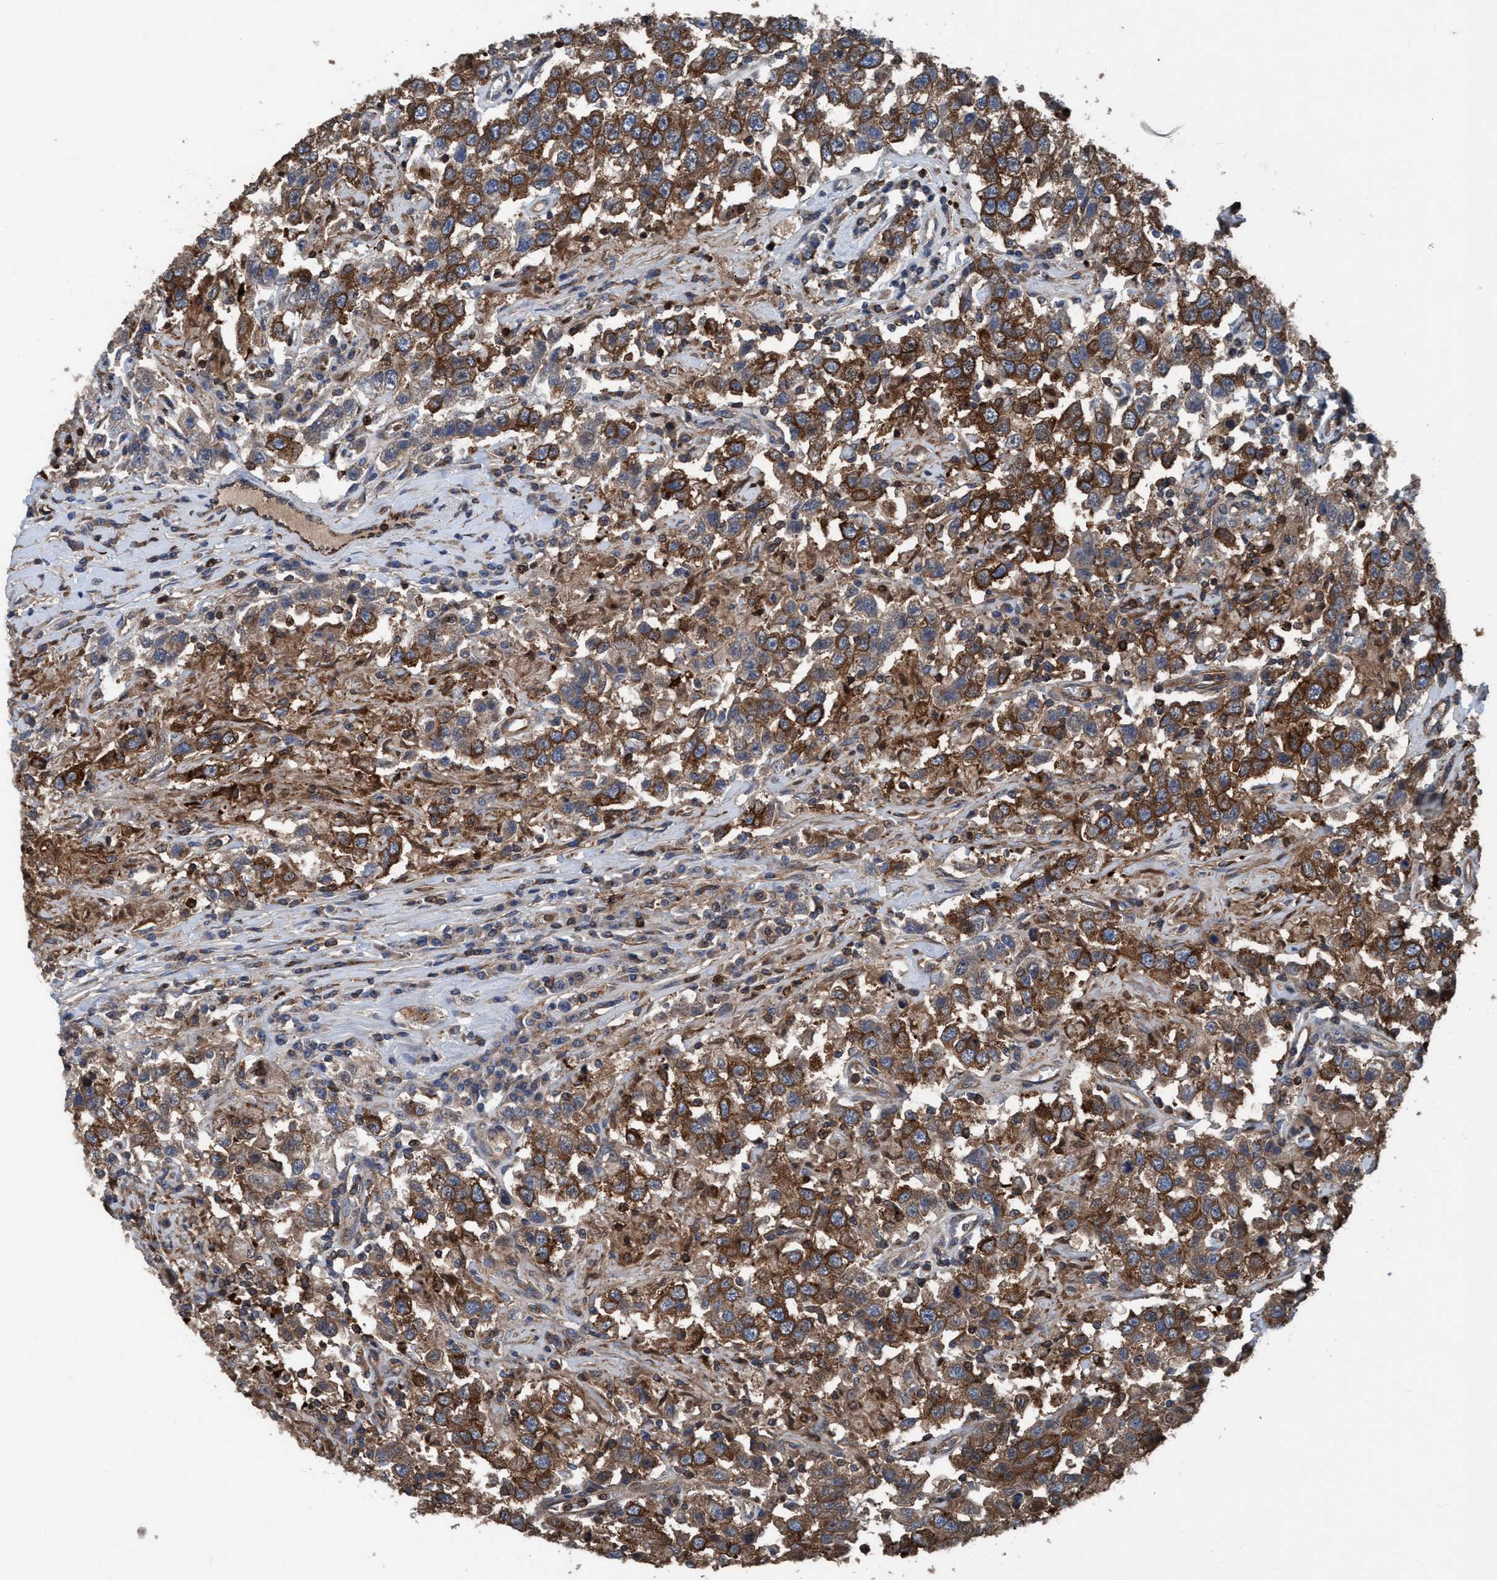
{"staining": {"intensity": "moderate", "quantity": ">75%", "location": "cytoplasmic/membranous"}, "tissue": "testis cancer", "cell_type": "Tumor cells", "image_type": "cancer", "snomed": [{"axis": "morphology", "description": "Seminoma, NOS"}, {"axis": "topography", "description": "Testis"}], "caption": "Testis cancer (seminoma) stained for a protein demonstrates moderate cytoplasmic/membranous positivity in tumor cells.", "gene": "NMT1", "patient": {"sex": "male", "age": 41}}